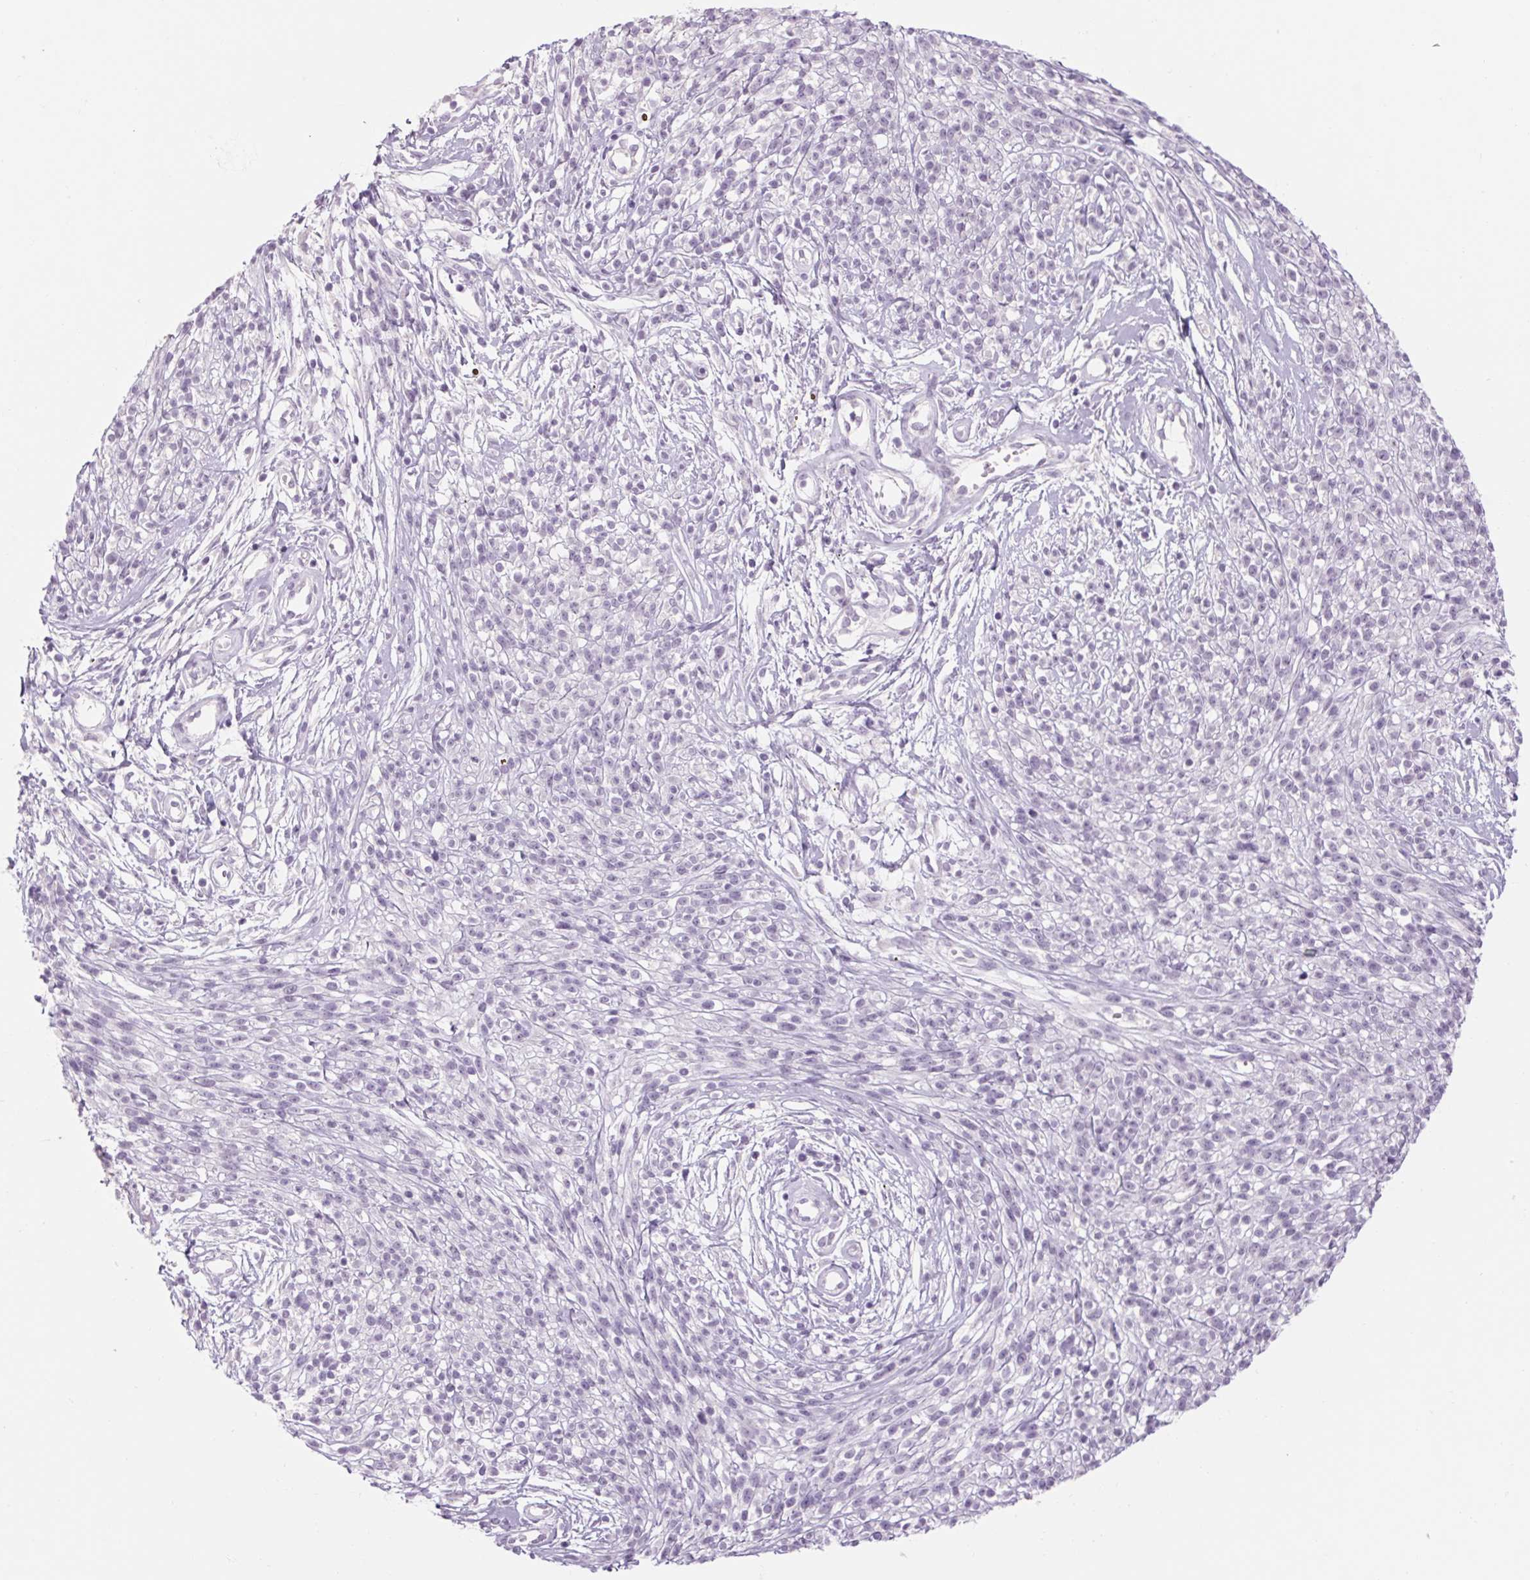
{"staining": {"intensity": "negative", "quantity": "none", "location": "none"}, "tissue": "melanoma", "cell_type": "Tumor cells", "image_type": "cancer", "snomed": [{"axis": "morphology", "description": "Malignant melanoma, NOS"}, {"axis": "topography", "description": "Skin"}, {"axis": "topography", "description": "Skin of trunk"}], "caption": "Tumor cells show no significant protein positivity in melanoma.", "gene": "RPTN", "patient": {"sex": "male", "age": 74}}